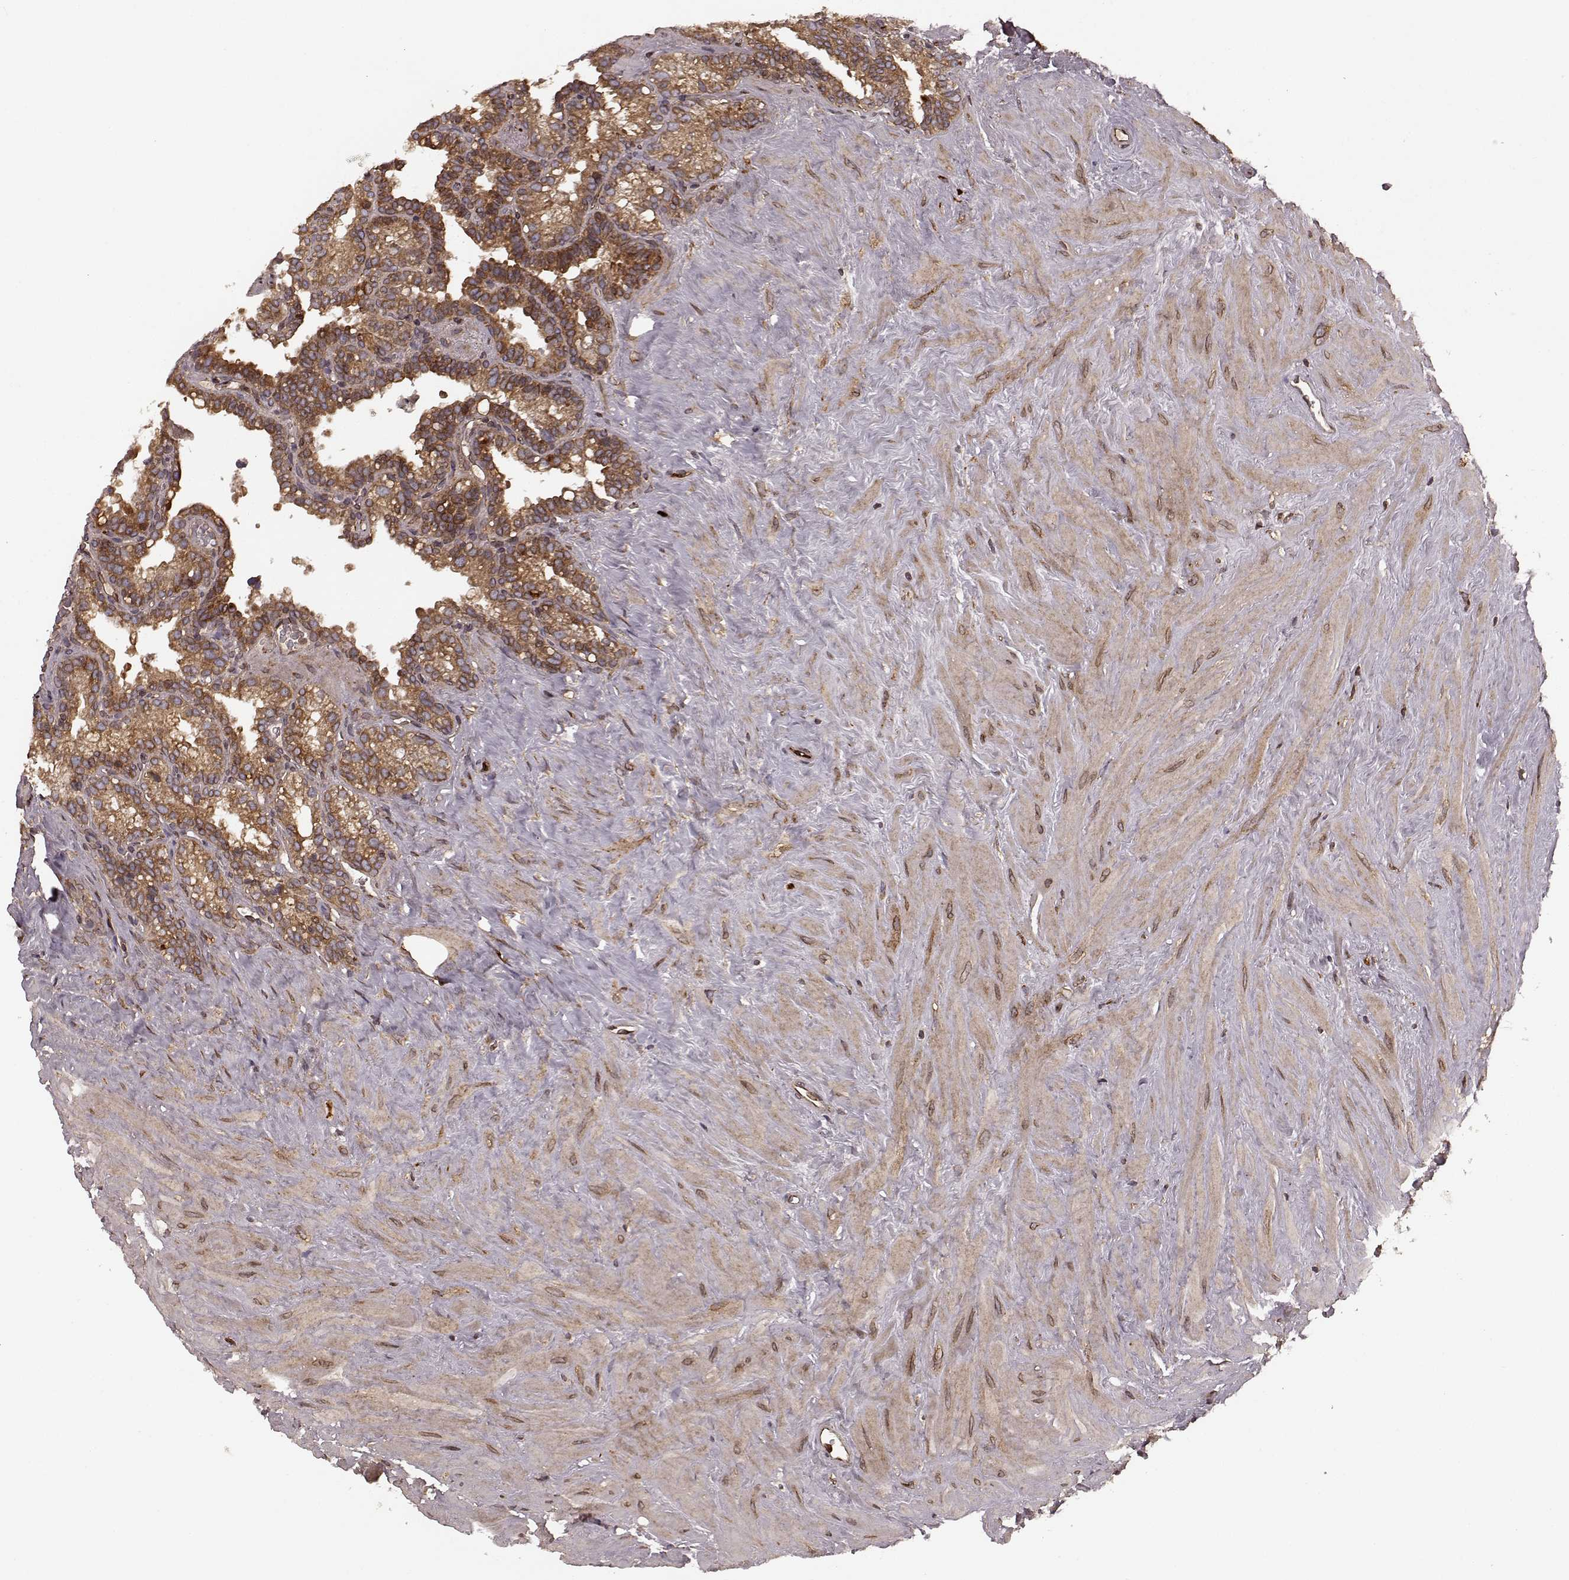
{"staining": {"intensity": "moderate", "quantity": ">75%", "location": "cytoplasmic/membranous"}, "tissue": "seminal vesicle", "cell_type": "Glandular cells", "image_type": "normal", "snomed": [{"axis": "morphology", "description": "Normal tissue, NOS"}, {"axis": "topography", "description": "Seminal veicle"}], "caption": "Brown immunohistochemical staining in normal seminal vesicle exhibits moderate cytoplasmic/membranous positivity in about >75% of glandular cells. The staining is performed using DAB brown chromogen to label protein expression. The nuclei are counter-stained blue using hematoxylin.", "gene": "AGPAT1", "patient": {"sex": "male", "age": 71}}